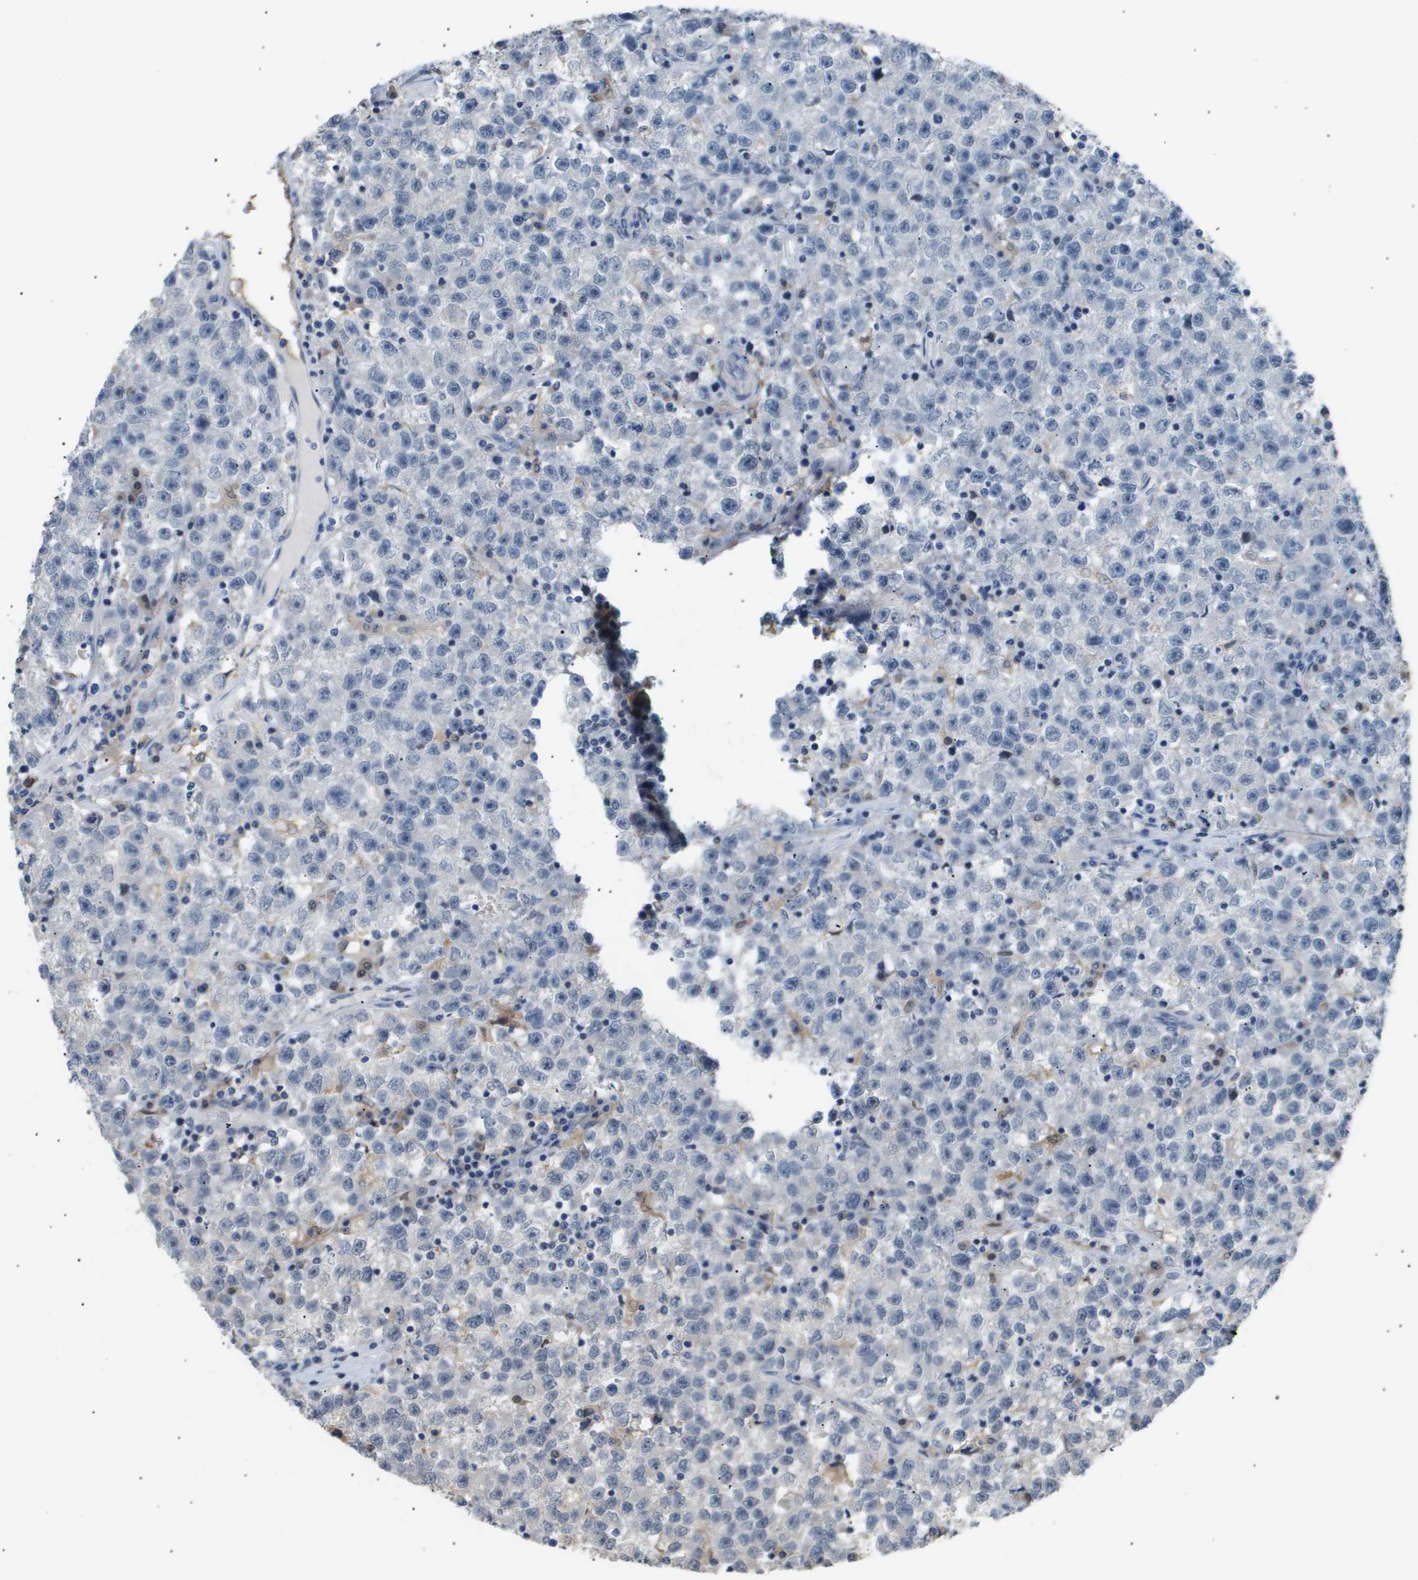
{"staining": {"intensity": "weak", "quantity": "<25%", "location": "cytoplasmic/membranous"}, "tissue": "testis cancer", "cell_type": "Tumor cells", "image_type": "cancer", "snomed": [{"axis": "morphology", "description": "Seminoma, NOS"}, {"axis": "topography", "description": "Testis"}], "caption": "Tumor cells are negative for protein expression in human testis seminoma.", "gene": "AKR1A1", "patient": {"sex": "male", "age": 22}}